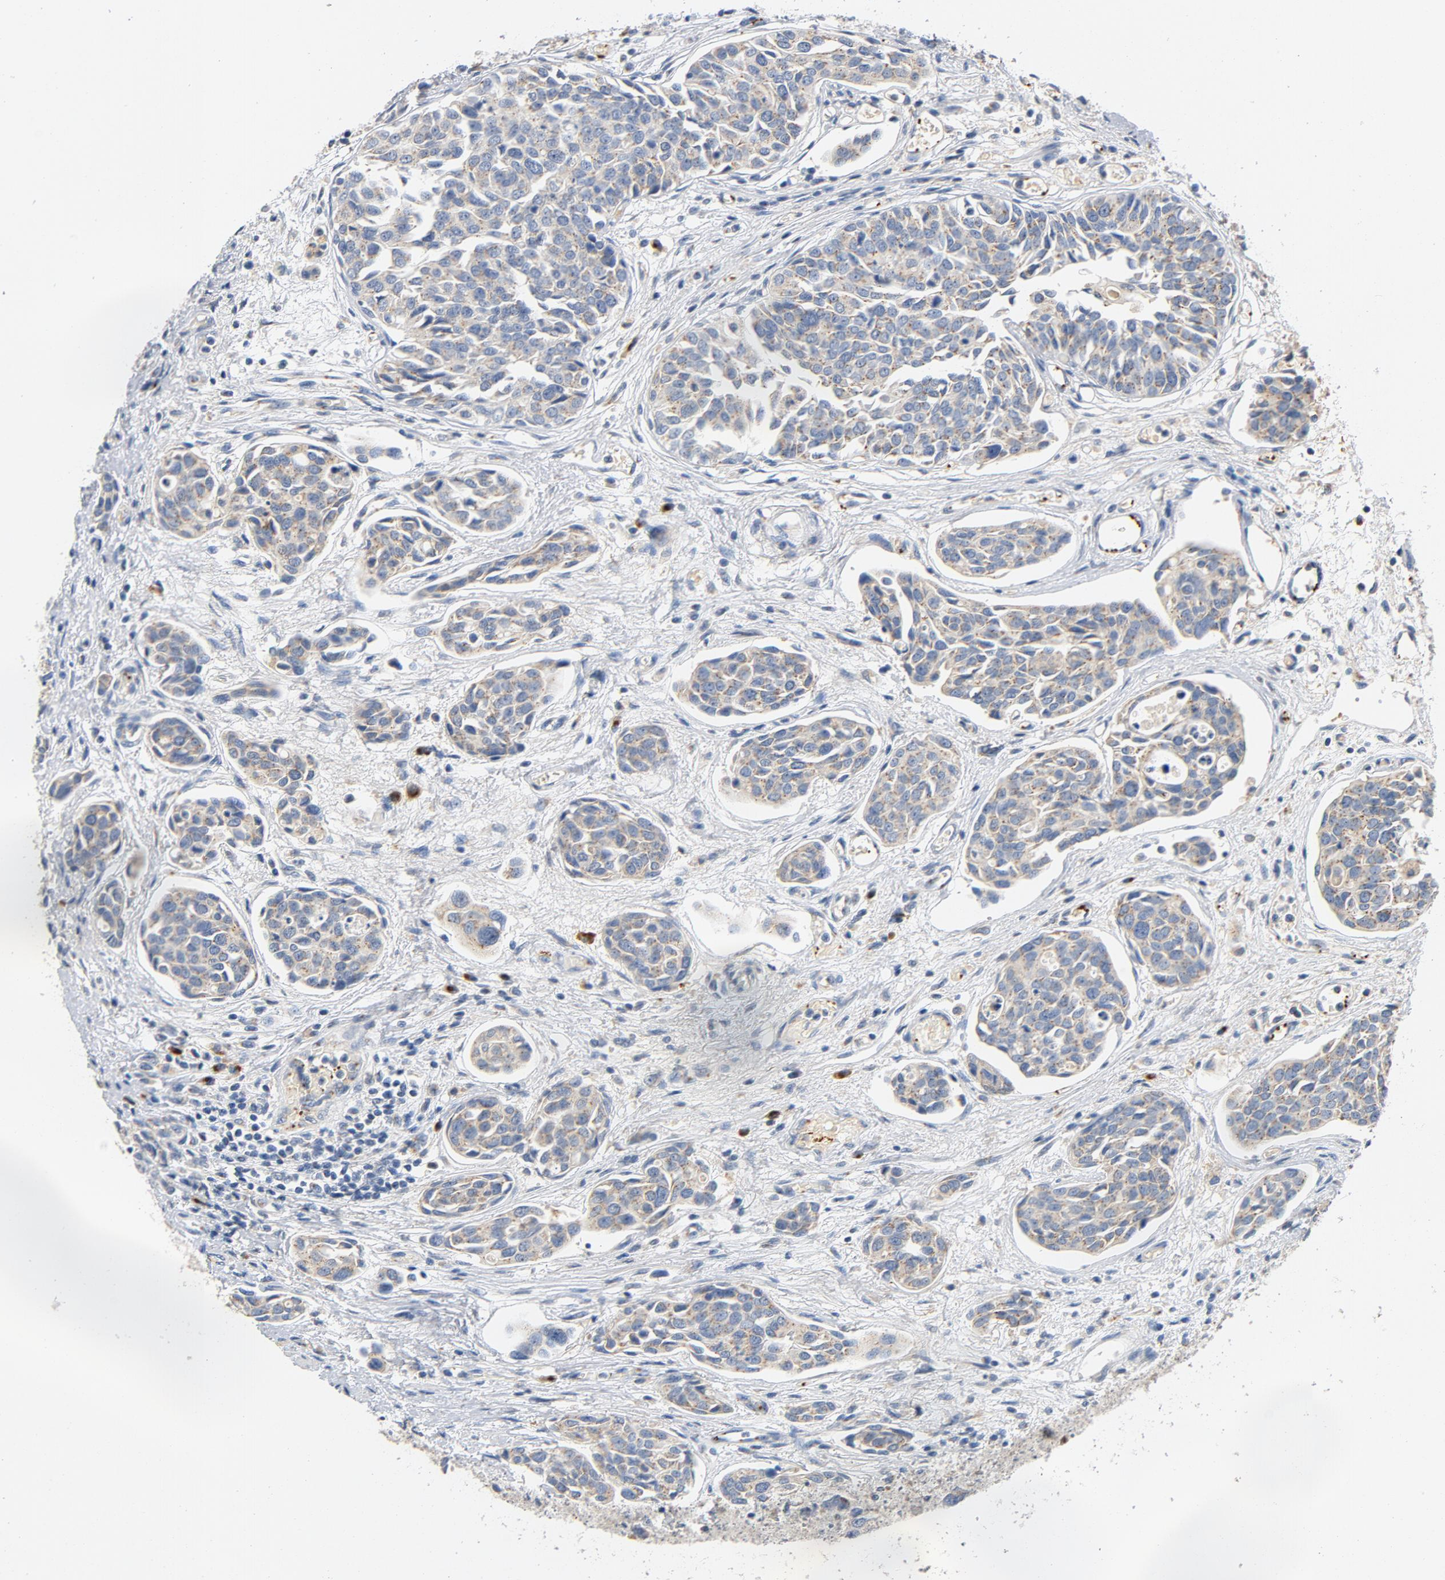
{"staining": {"intensity": "negative", "quantity": "none", "location": "none"}, "tissue": "urothelial cancer", "cell_type": "Tumor cells", "image_type": "cancer", "snomed": [{"axis": "morphology", "description": "Urothelial carcinoma, High grade"}, {"axis": "topography", "description": "Urinary bladder"}], "caption": "Image shows no significant protein staining in tumor cells of high-grade urothelial carcinoma.", "gene": "LMAN2", "patient": {"sex": "male", "age": 78}}